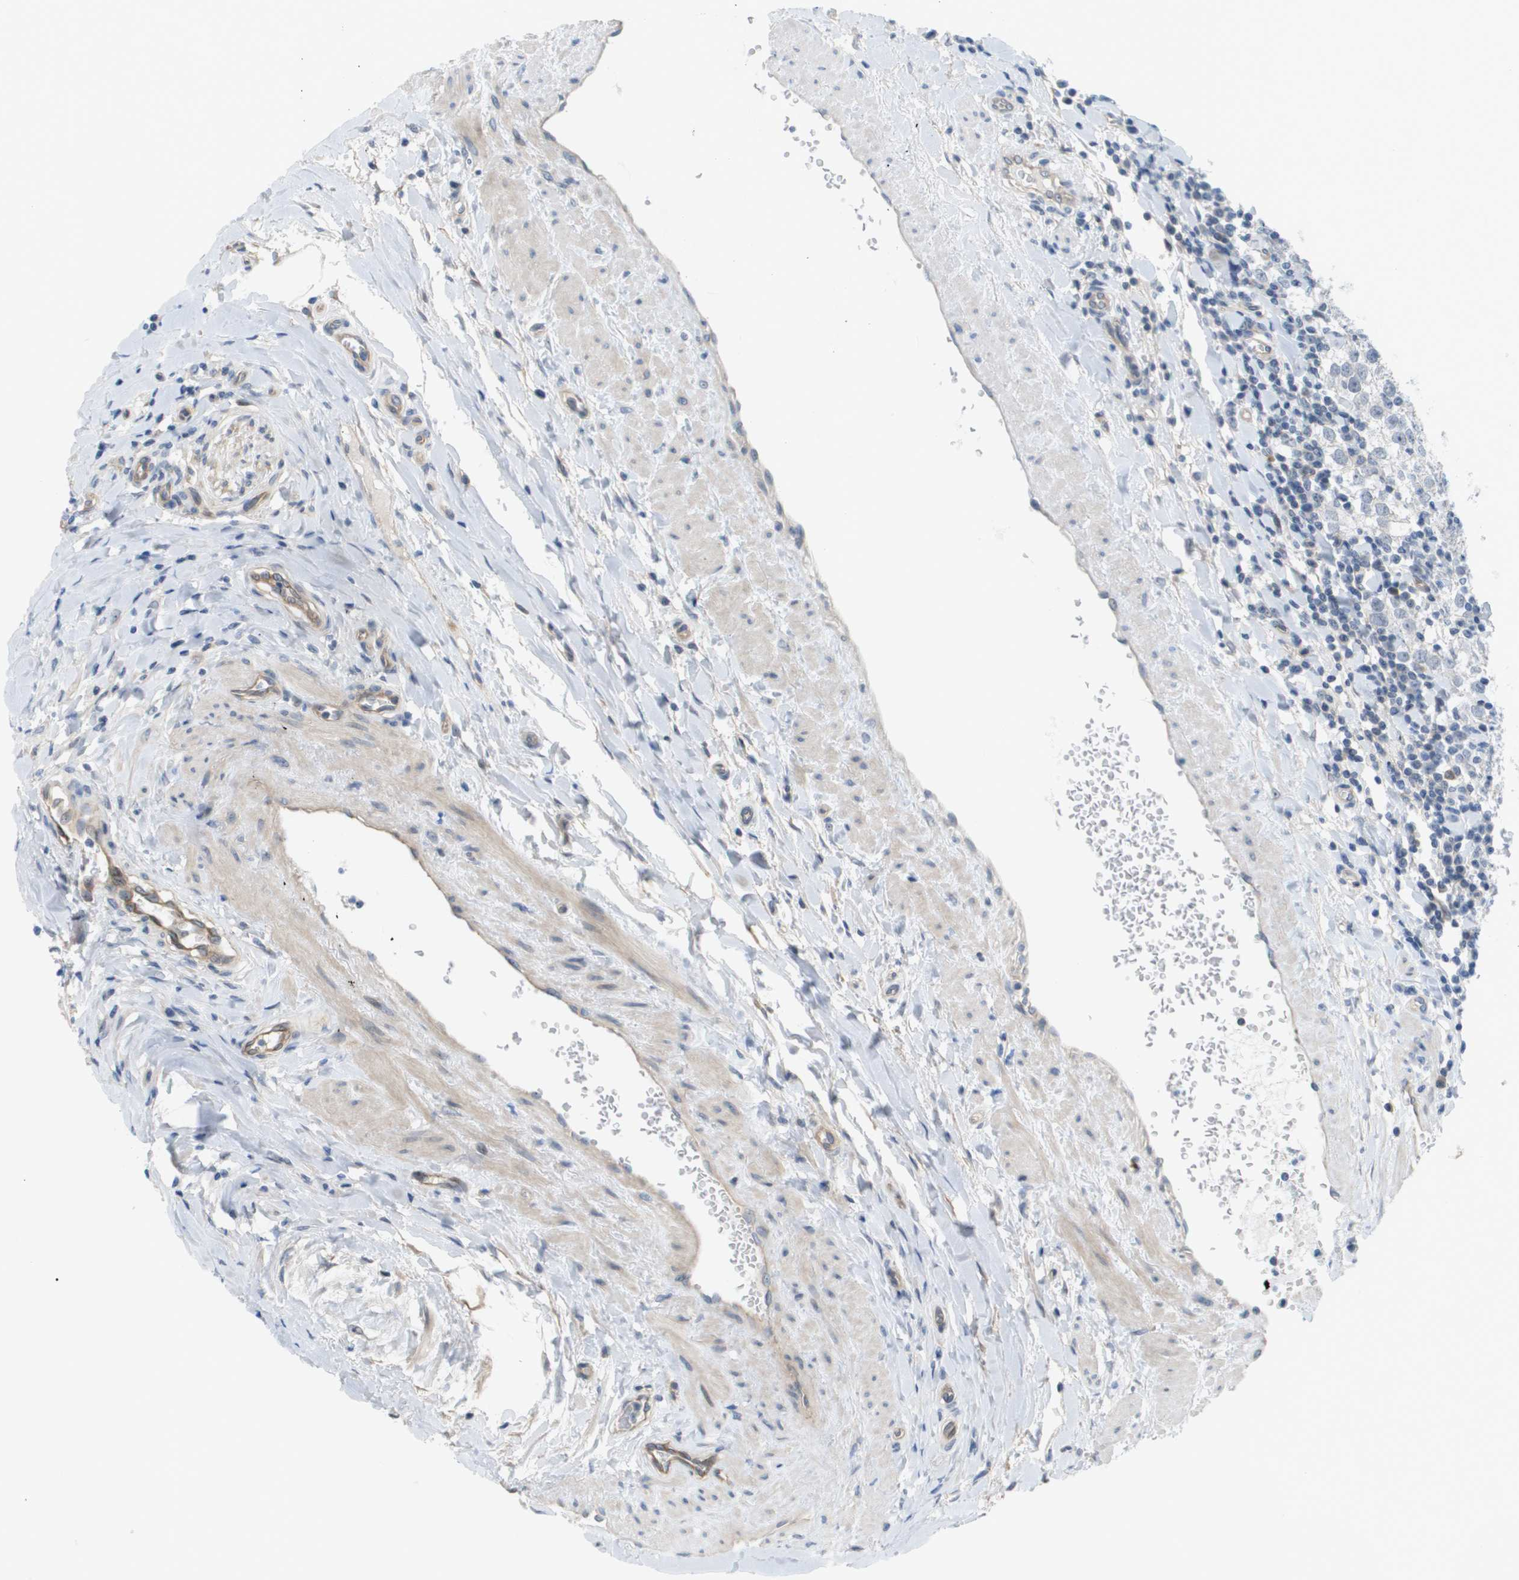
{"staining": {"intensity": "negative", "quantity": "none", "location": "none"}, "tissue": "testis cancer", "cell_type": "Tumor cells", "image_type": "cancer", "snomed": [{"axis": "morphology", "description": "Seminoma, NOS"}, {"axis": "morphology", "description": "Carcinoma, Embryonal, NOS"}, {"axis": "topography", "description": "Testis"}], "caption": "The photomicrograph demonstrates no staining of tumor cells in testis cancer (seminoma).", "gene": "MTARC2", "patient": {"sex": "male", "age": 36}}